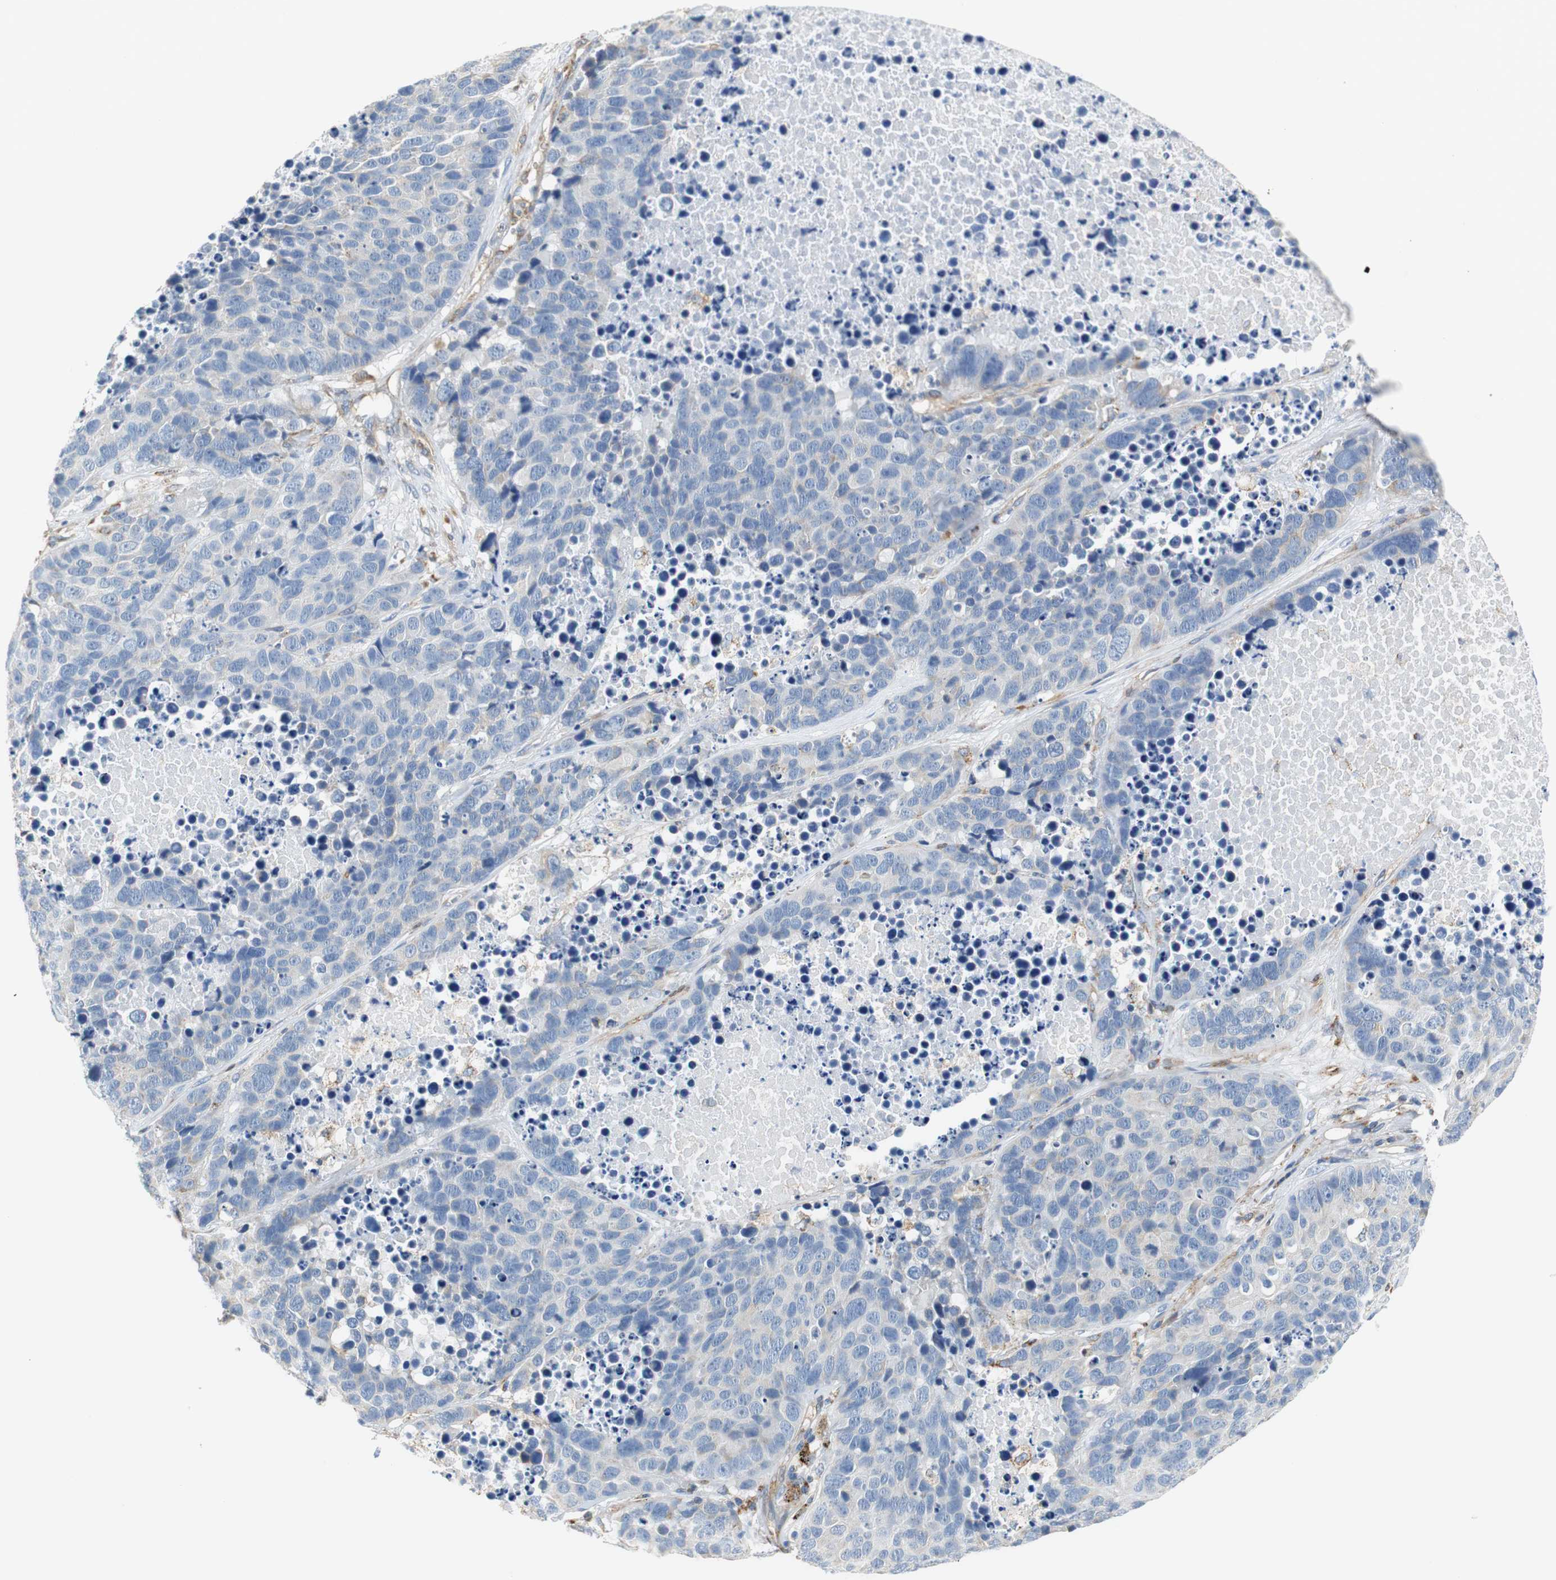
{"staining": {"intensity": "negative", "quantity": "none", "location": "none"}, "tissue": "carcinoid", "cell_type": "Tumor cells", "image_type": "cancer", "snomed": [{"axis": "morphology", "description": "Carcinoid, malignant, NOS"}, {"axis": "topography", "description": "Lung"}], "caption": "An IHC histopathology image of carcinoid (malignant) is shown. There is no staining in tumor cells of carcinoid (malignant). (DAB immunohistochemistry (IHC) visualized using brightfield microscopy, high magnification).", "gene": "GSTK1", "patient": {"sex": "male", "age": 60}}